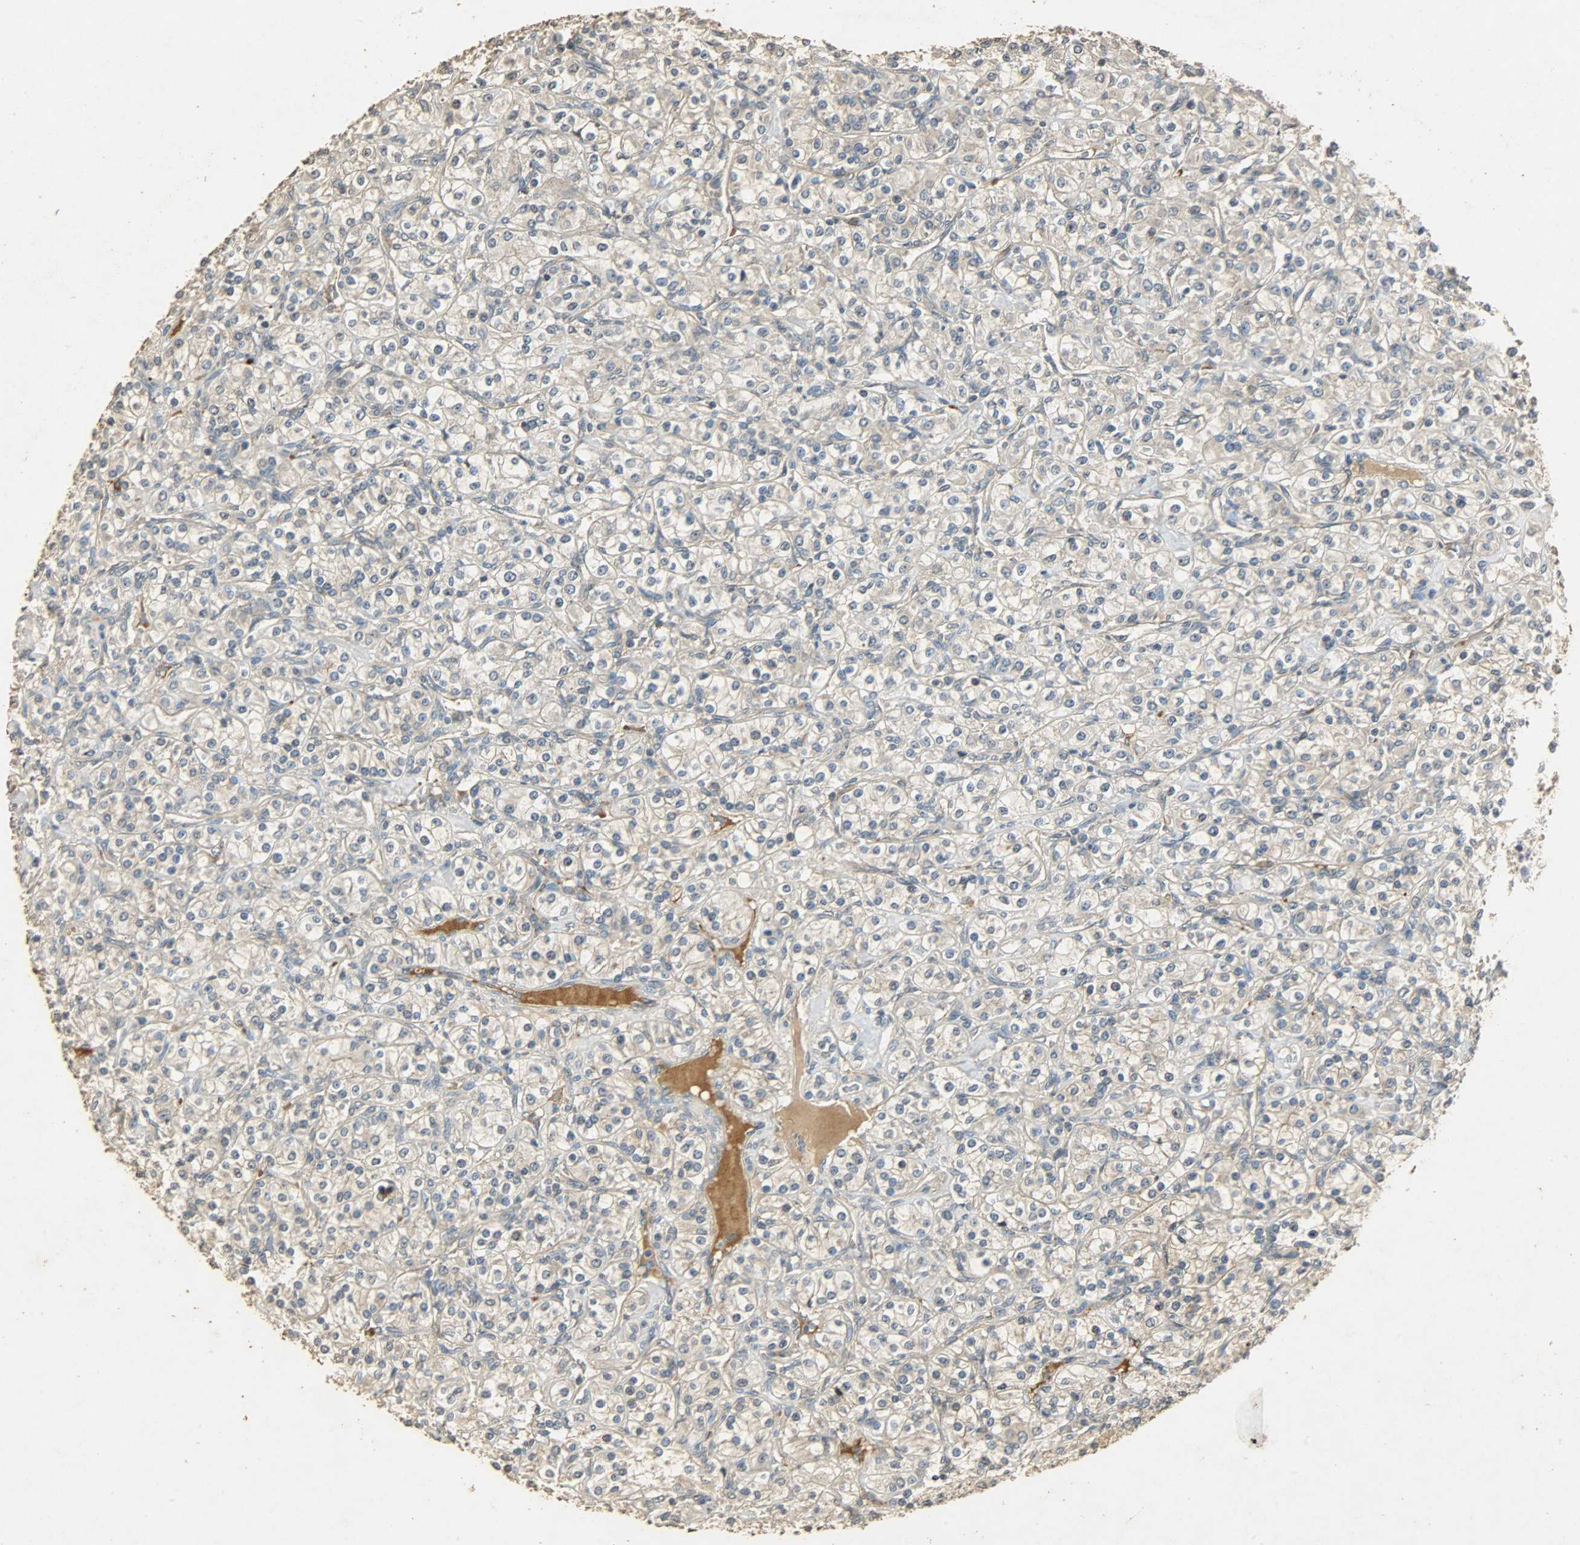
{"staining": {"intensity": "weak", "quantity": ">75%", "location": "cytoplasmic/membranous"}, "tissue": "renal cancer", "cell_type": "Tumor cells", "image_type": "cancer", "snomed": [{"axis": "morphology", "description": "Adenocarcinoma, NOS"}, {"axis": "topography", "description": "Kidney"}], "caption": "Immunohistochemistry (IHC) of adenocarcinoma (renal) displays low levels of weak cytoplasmic/membranous expression in about >75% of tumor cells. (DAB (3,3'-diaminobenzidine) IHC with brightfield microscopy, high magnification).", "gene": "ATP2B1", "patient": {"sex": "male", "age": 77}}